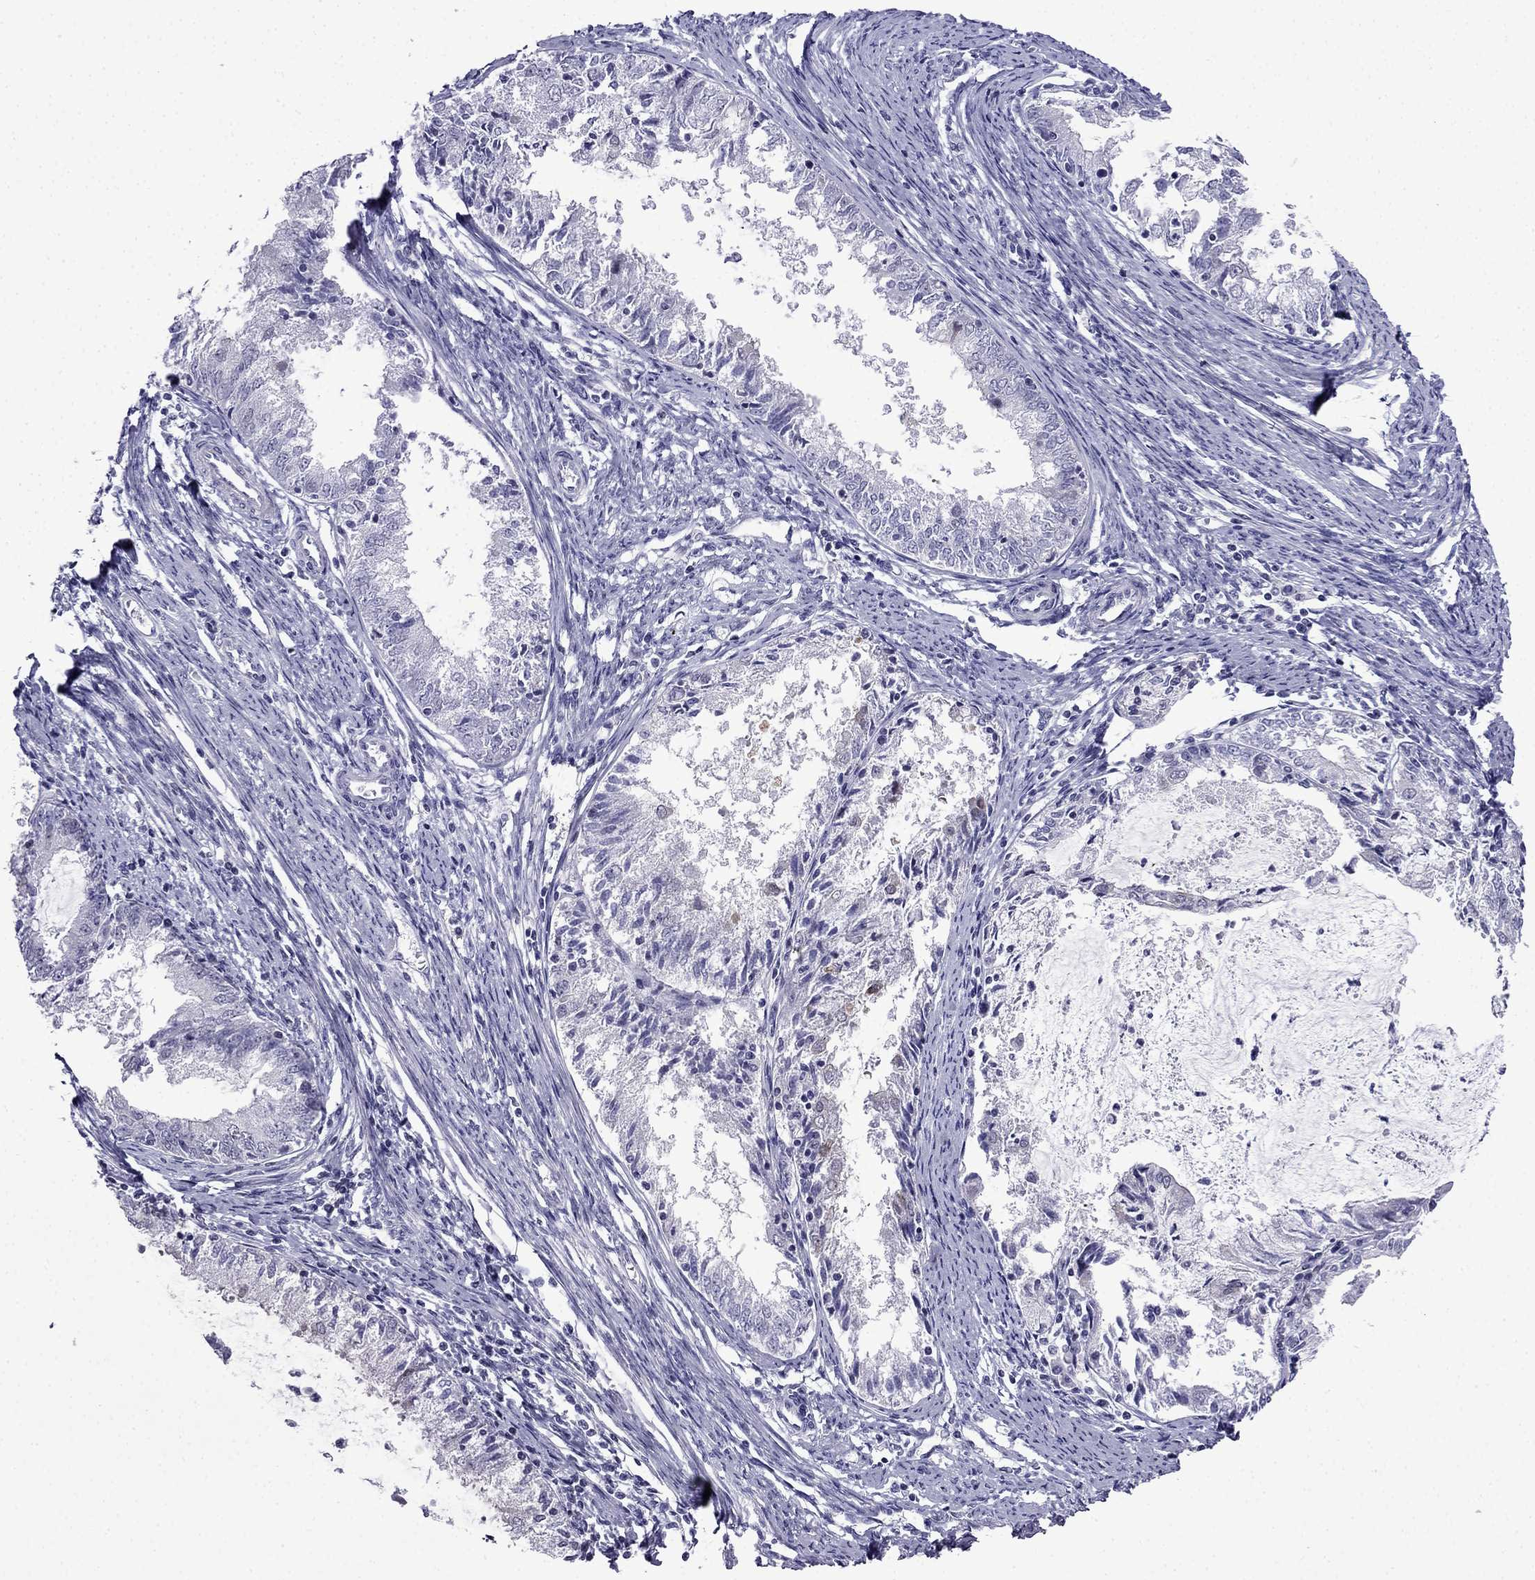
{"staining": {"intensity": "negative", "quantity": "none", "location": "none"}, "tissue": "endometrial cancer", "cell_type": "Tumor cells", "image_type": "cancer", "snomed": [{"axis": "morphology", "description": "Adenocarcinoma, NOS"}, {"axis": "topography", "description": "Endometrium"}], "caption": "Immunohistochemical staining of human endometrial cancer (adenocarcinoma) displays no significant positivity in tumor cells. (Stains: DAB IHC with hematoxylin counter stain, Microscopy: brightfield microscopy at high magnification).", "gene": "POM121L12", "patient": {"sex": "female", "age": 57}}